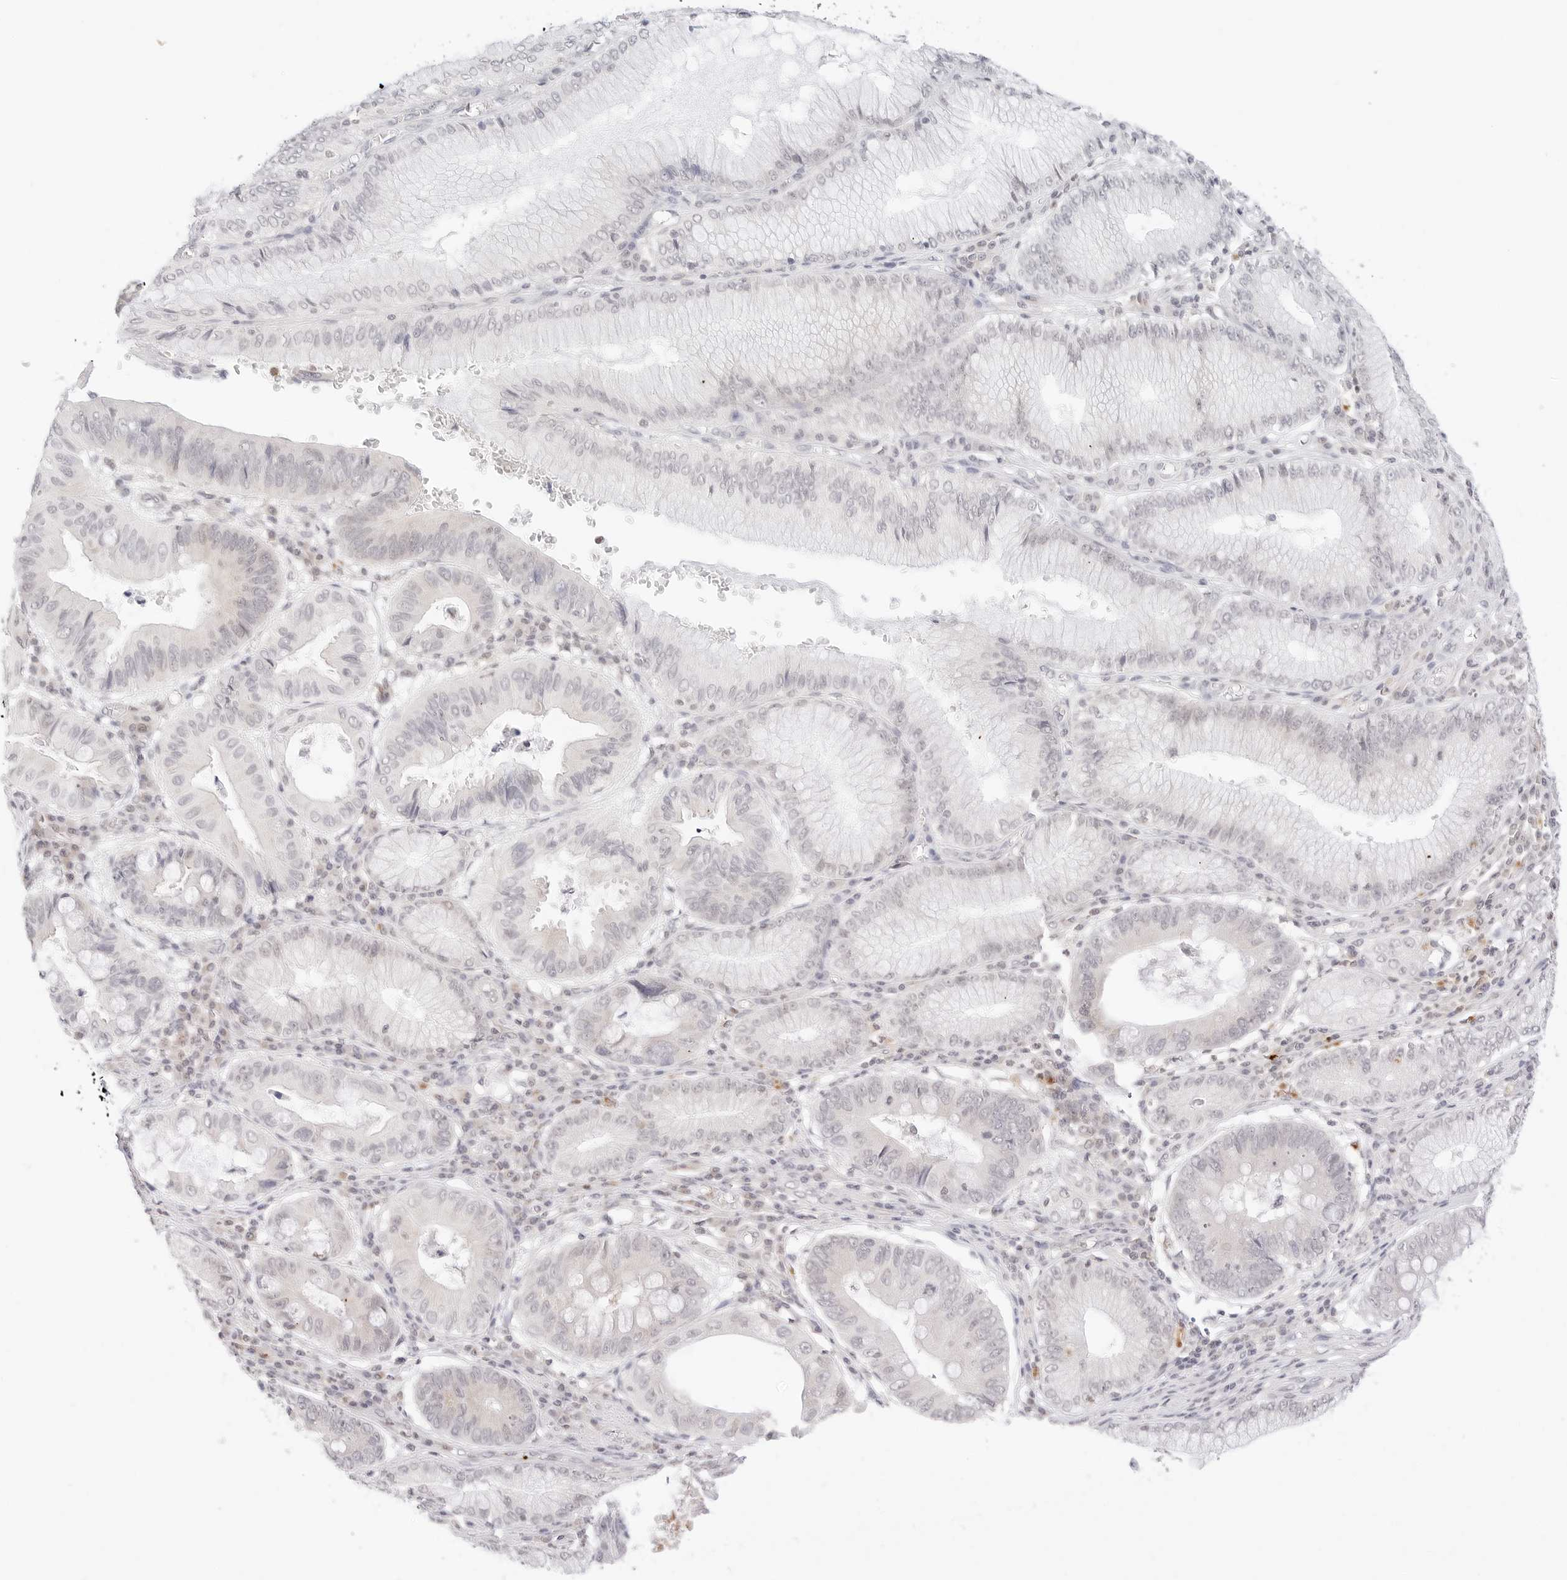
{"staining": {"intensity": "negative", "quantity": "none", "location": "none"}, "tissue": "stomach cancer", "cell_type": "Tumor cells", "image_type": "cancer", "snomed": [{"axis": "morphology", "description": "Adenocarcinoma, NOS"}, {"axis": "topography", "description": "Stomach"}], "caption": "A histopathology image of human stomach cancer (adenocarcinoma) is negative for staining in tumor cells. (Brightfield microscopy of DAB immunohistochemistry at high magnification).", "gene": "GNAS", "patient": {"sex": "male", "age": 59}}